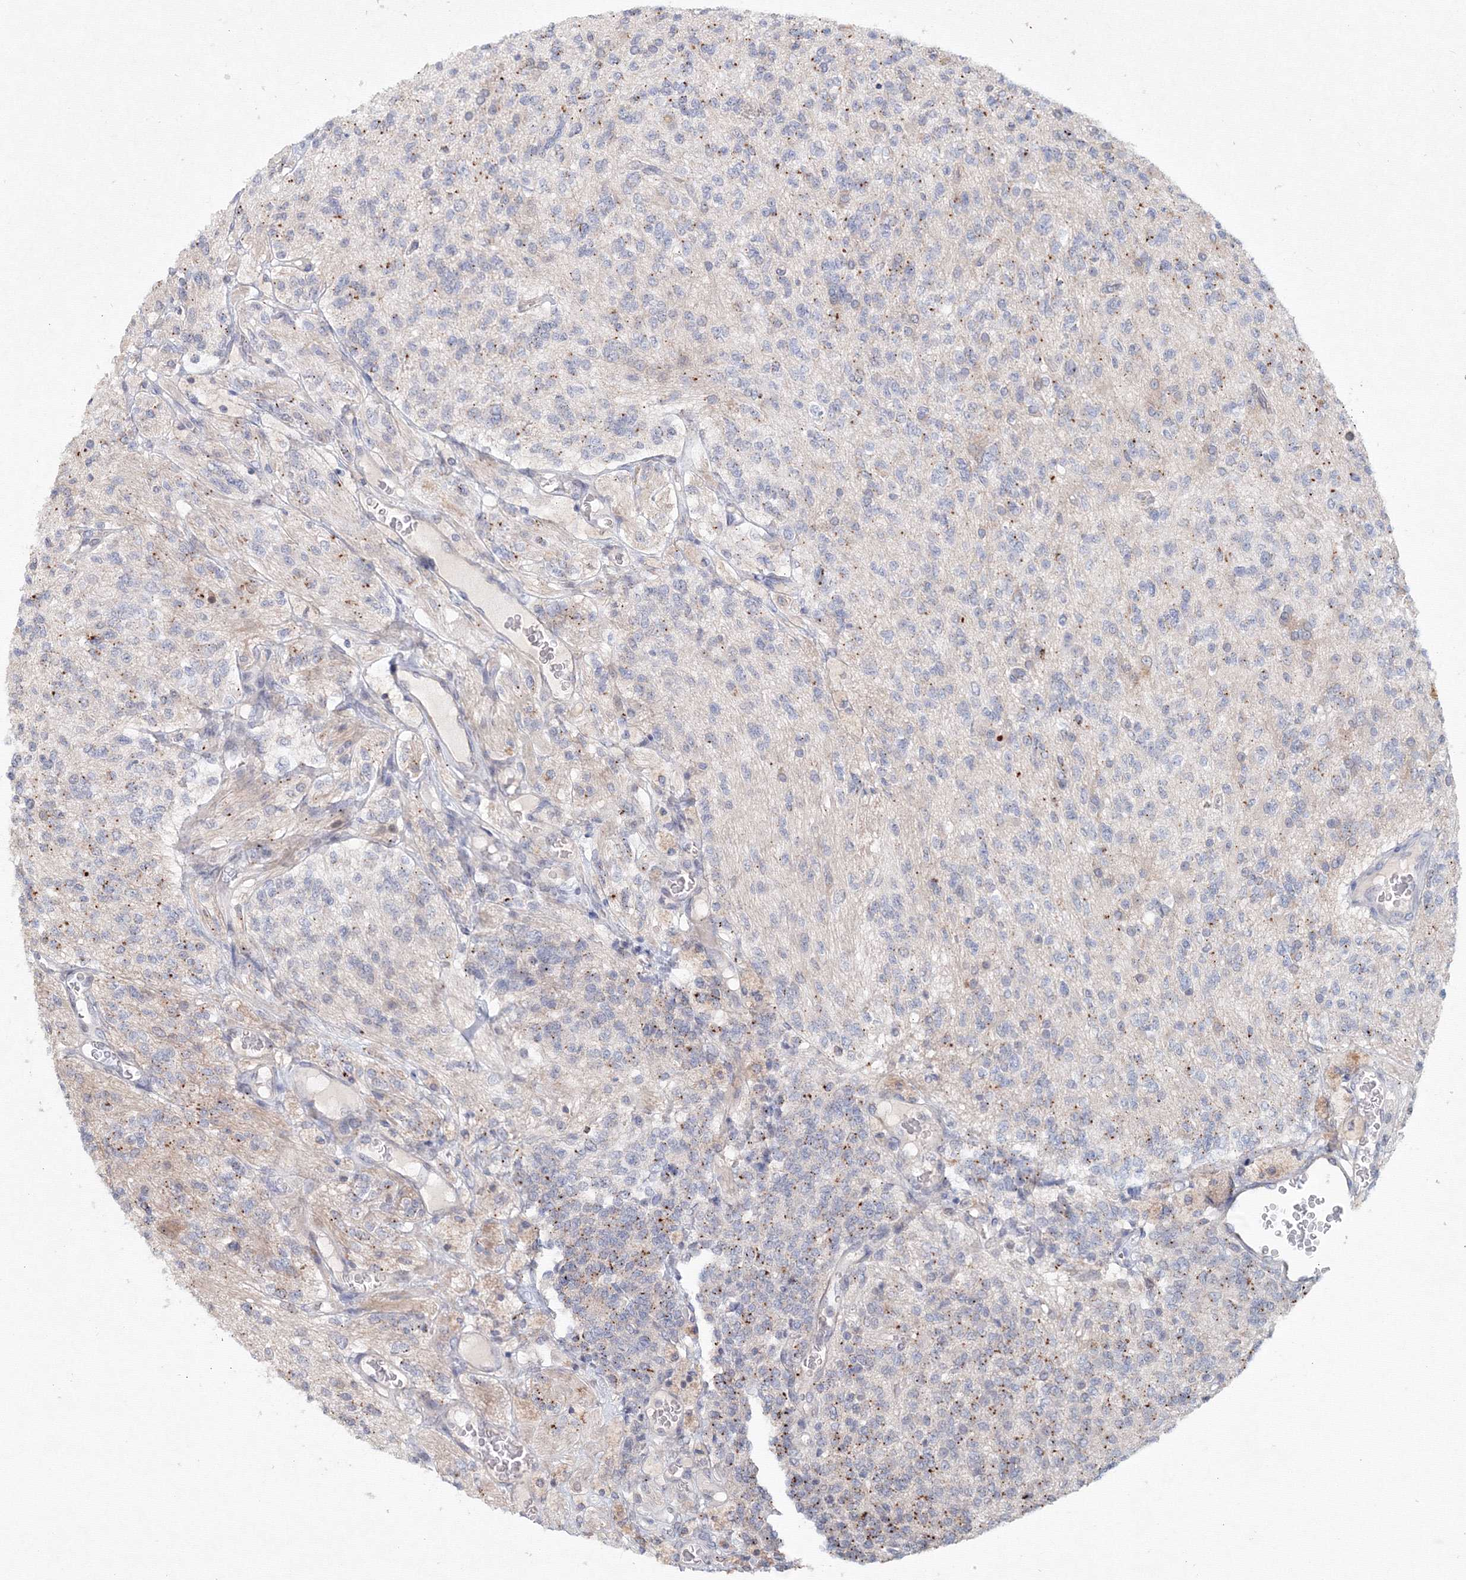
{"staining": {"intensity": "negative", "quantity": "none", "location": "none"}, "tissue": "glioma", "cell_type": "Tumor cells", "image_type": "cancer", "snomed": [{"axis": "morphology", "description": "Glioma, malignant, High grade"}, {"axis": "topography", "description": "Brain"}], "caption": "Immunohistochemistry (IHC) of malignant high-grade glioma exhibits no staining in tumor cells.", "gene": "SLC7A7", "patient": {"sex": "male", "age": 34}}